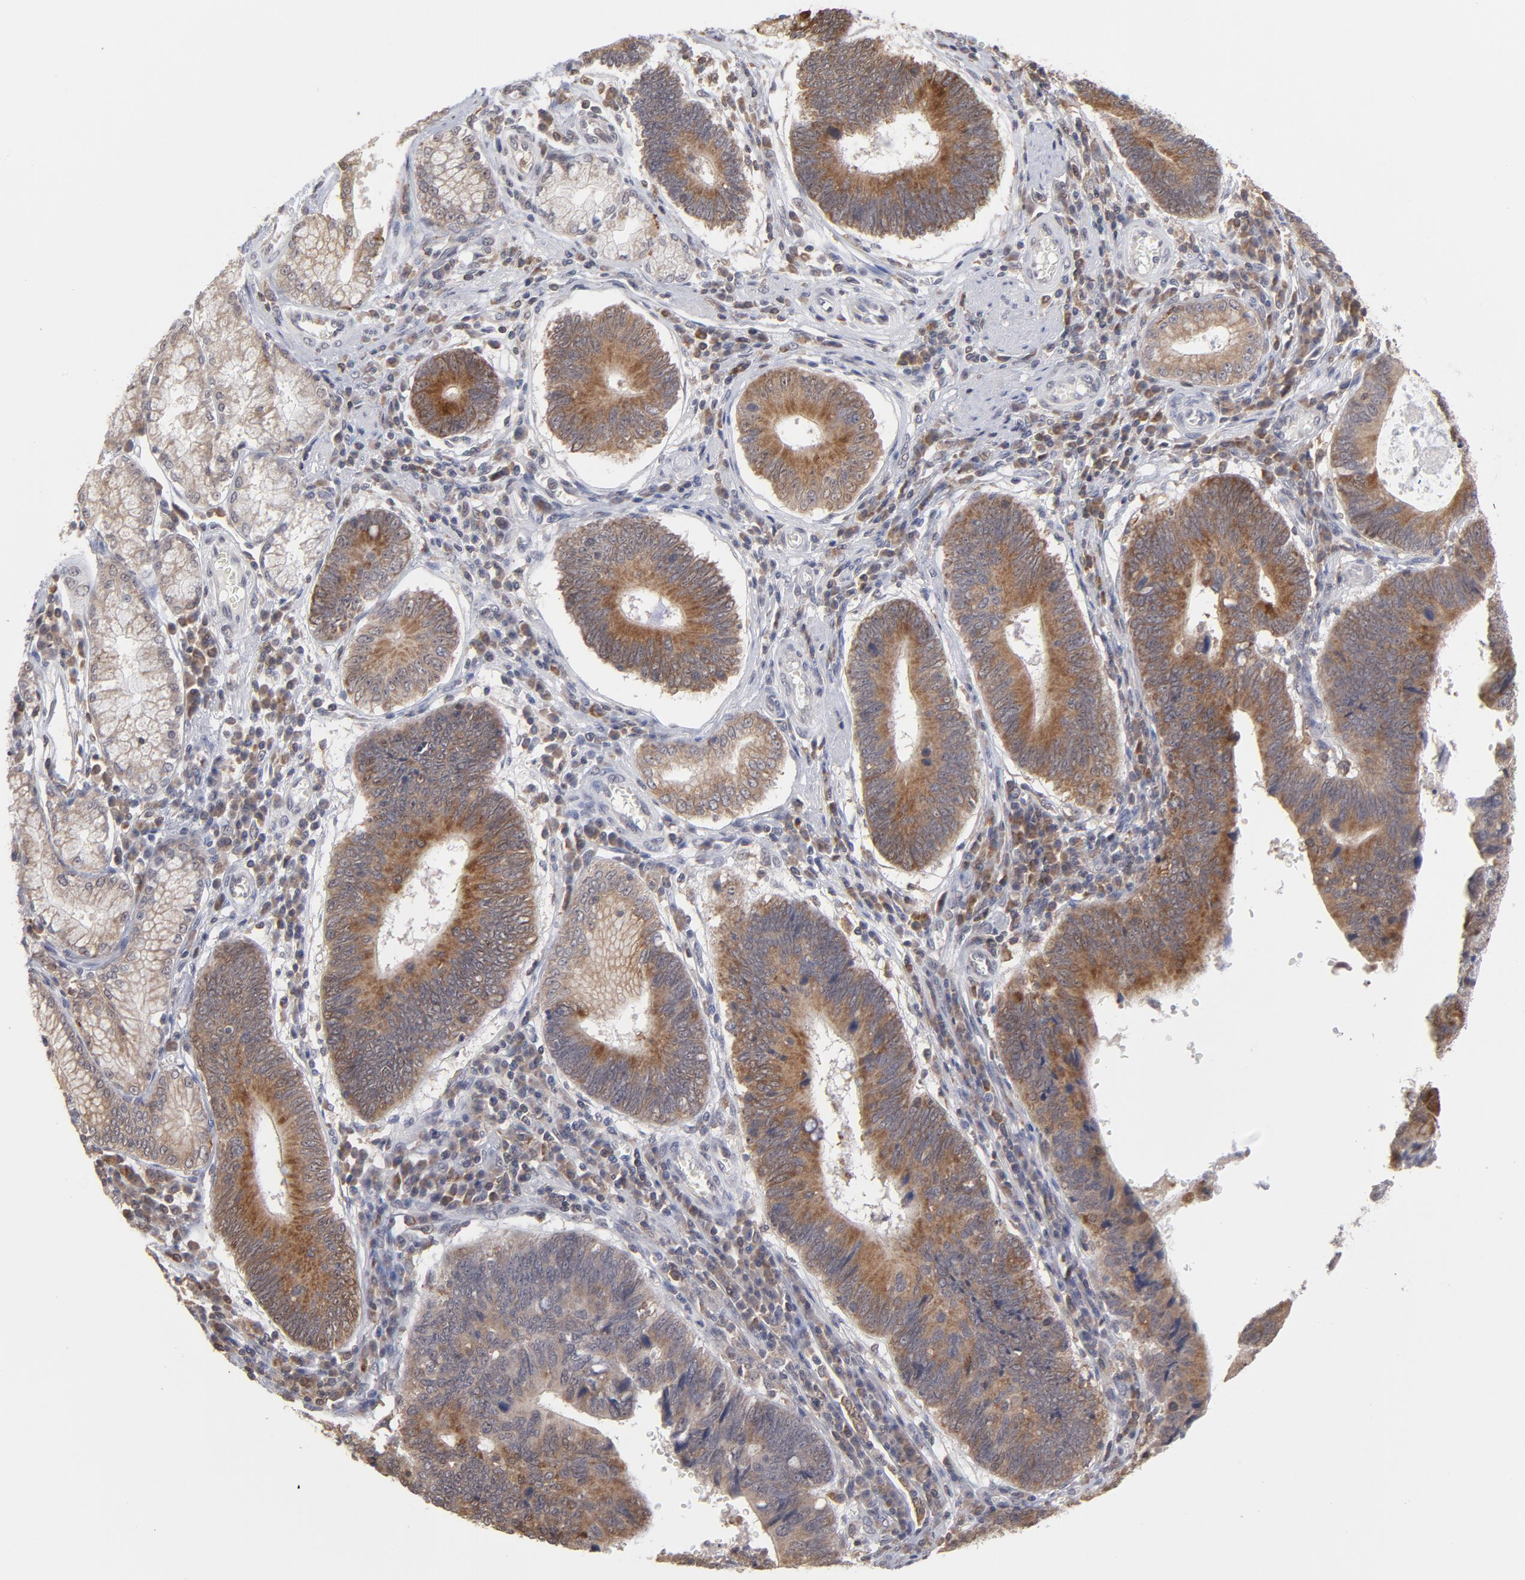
{"staining": {"intensity": "moderate", "quantity": ">75%", "location": "cytoplasmic/membranous"}, "tissue": "stomach cancer", "cell_type": "Tumor cells", "image_type": "cancer", "snomed": [{"axis": "morphology", "description": "Adenocarcinoma, NOS"}, {"axis": "topography", "description": "Stomach"}], "caption": "A brown stain highlights moderate cytoplasmic/membranous staining of a protein in human stomach cancer (adenocarcinoma) tumor cells. The protein of interest is stained brown, and the nuclei are stained in blue (DAB (3,3'-diaminobenzidine) IHC with brightfield microscopy, high magnification).", "gene": "OAS1", "patient": {"sex": "male", "age": 59}}